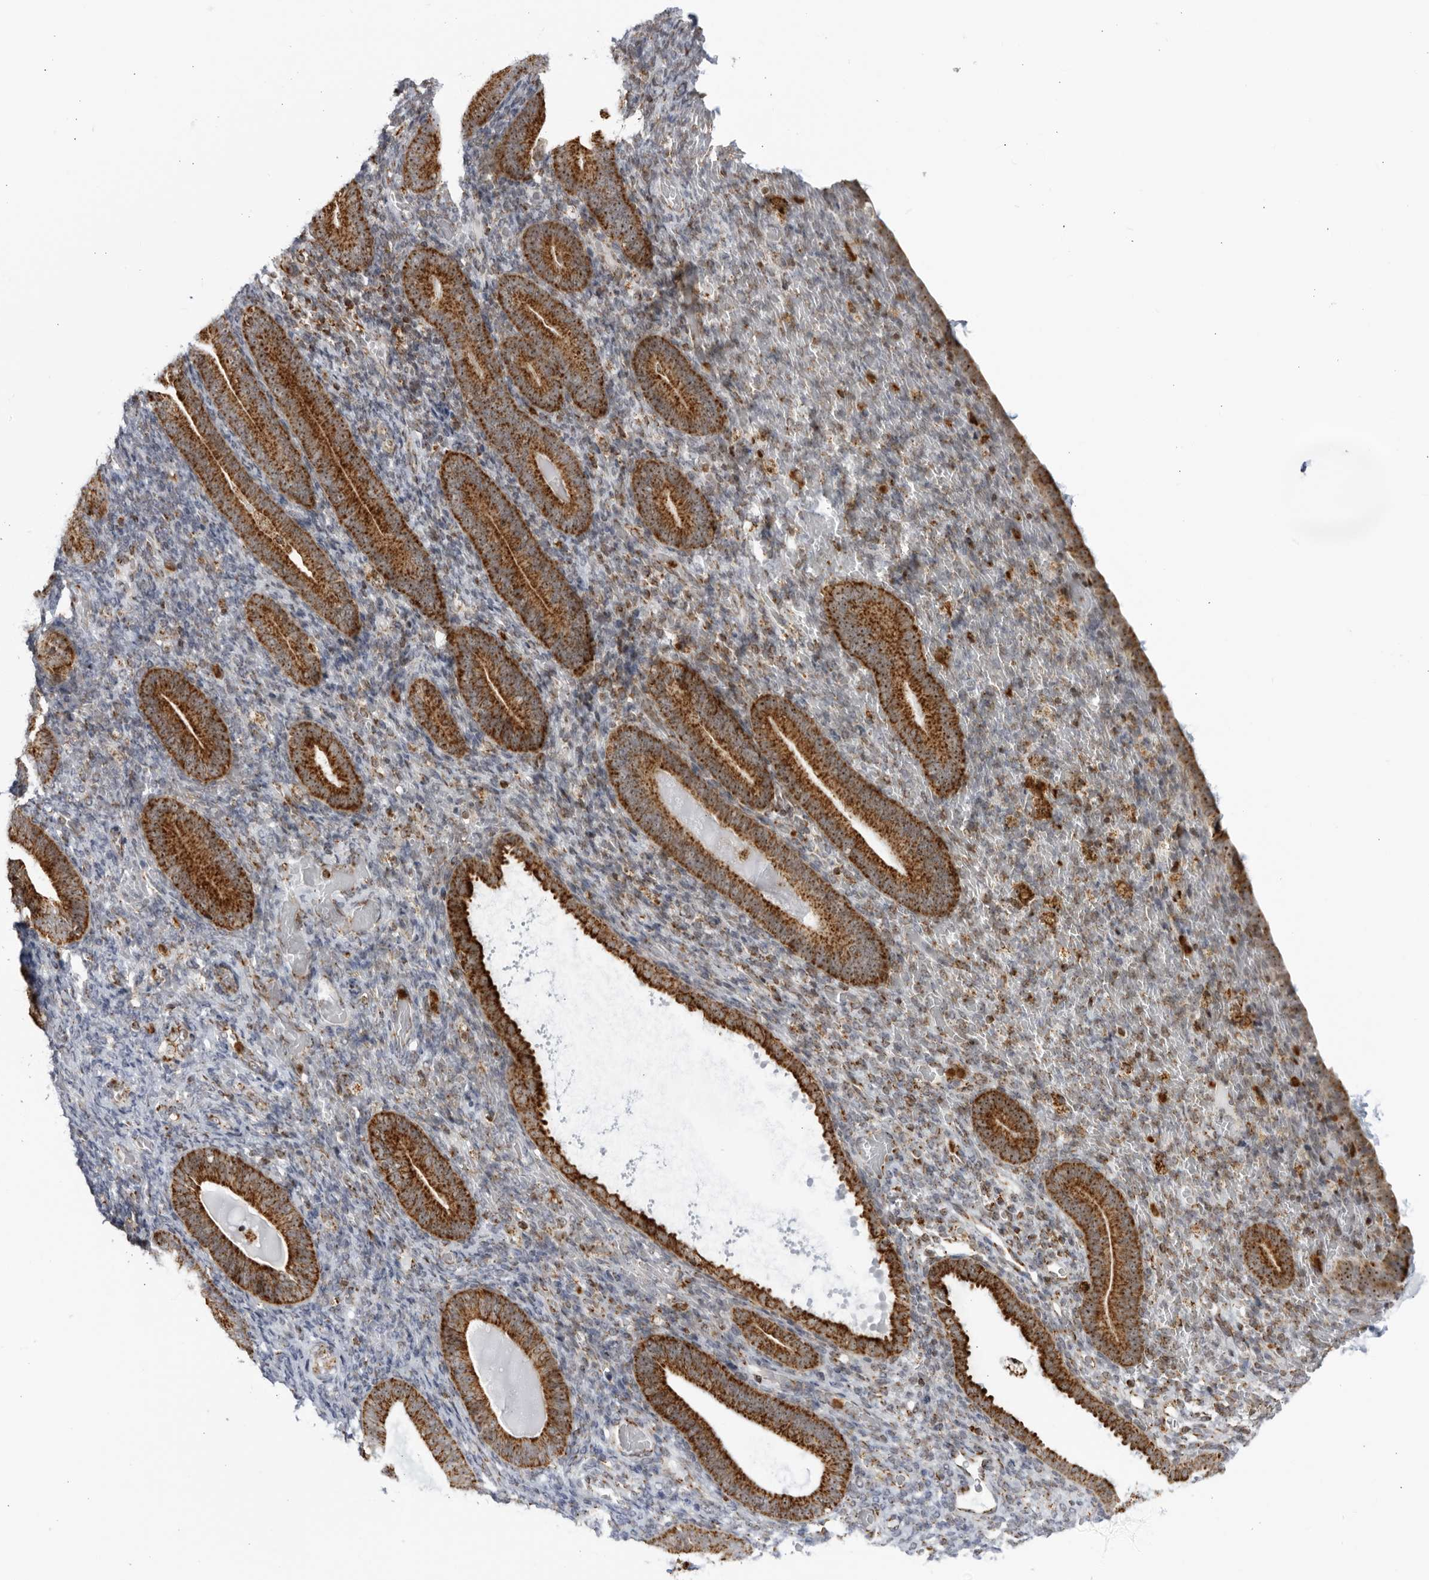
{"staining": {"intensity": "moderate", "quantity": "<25%", "location": "cytoplasmic/membranous"}, "tissue": "endometrium", "cell_type": "Cells in endometrial stroma", "image_type": "normal", "snomed": [{"axis": "morphology", "description": "Normal tissue, NOS"}, {"axis": "topography", "description": "Endometrium"}], "caption": "This histopathology image reveals benign endometrium stained with IHC to label a protein in brown. The cytoplasmic/membranous of cells in endometrial stroma show moderate positivity for the protein. Nuclei are counter-stained blue.", "gene": "RBM34", "patient": {"sex": "female", "age": 51}}